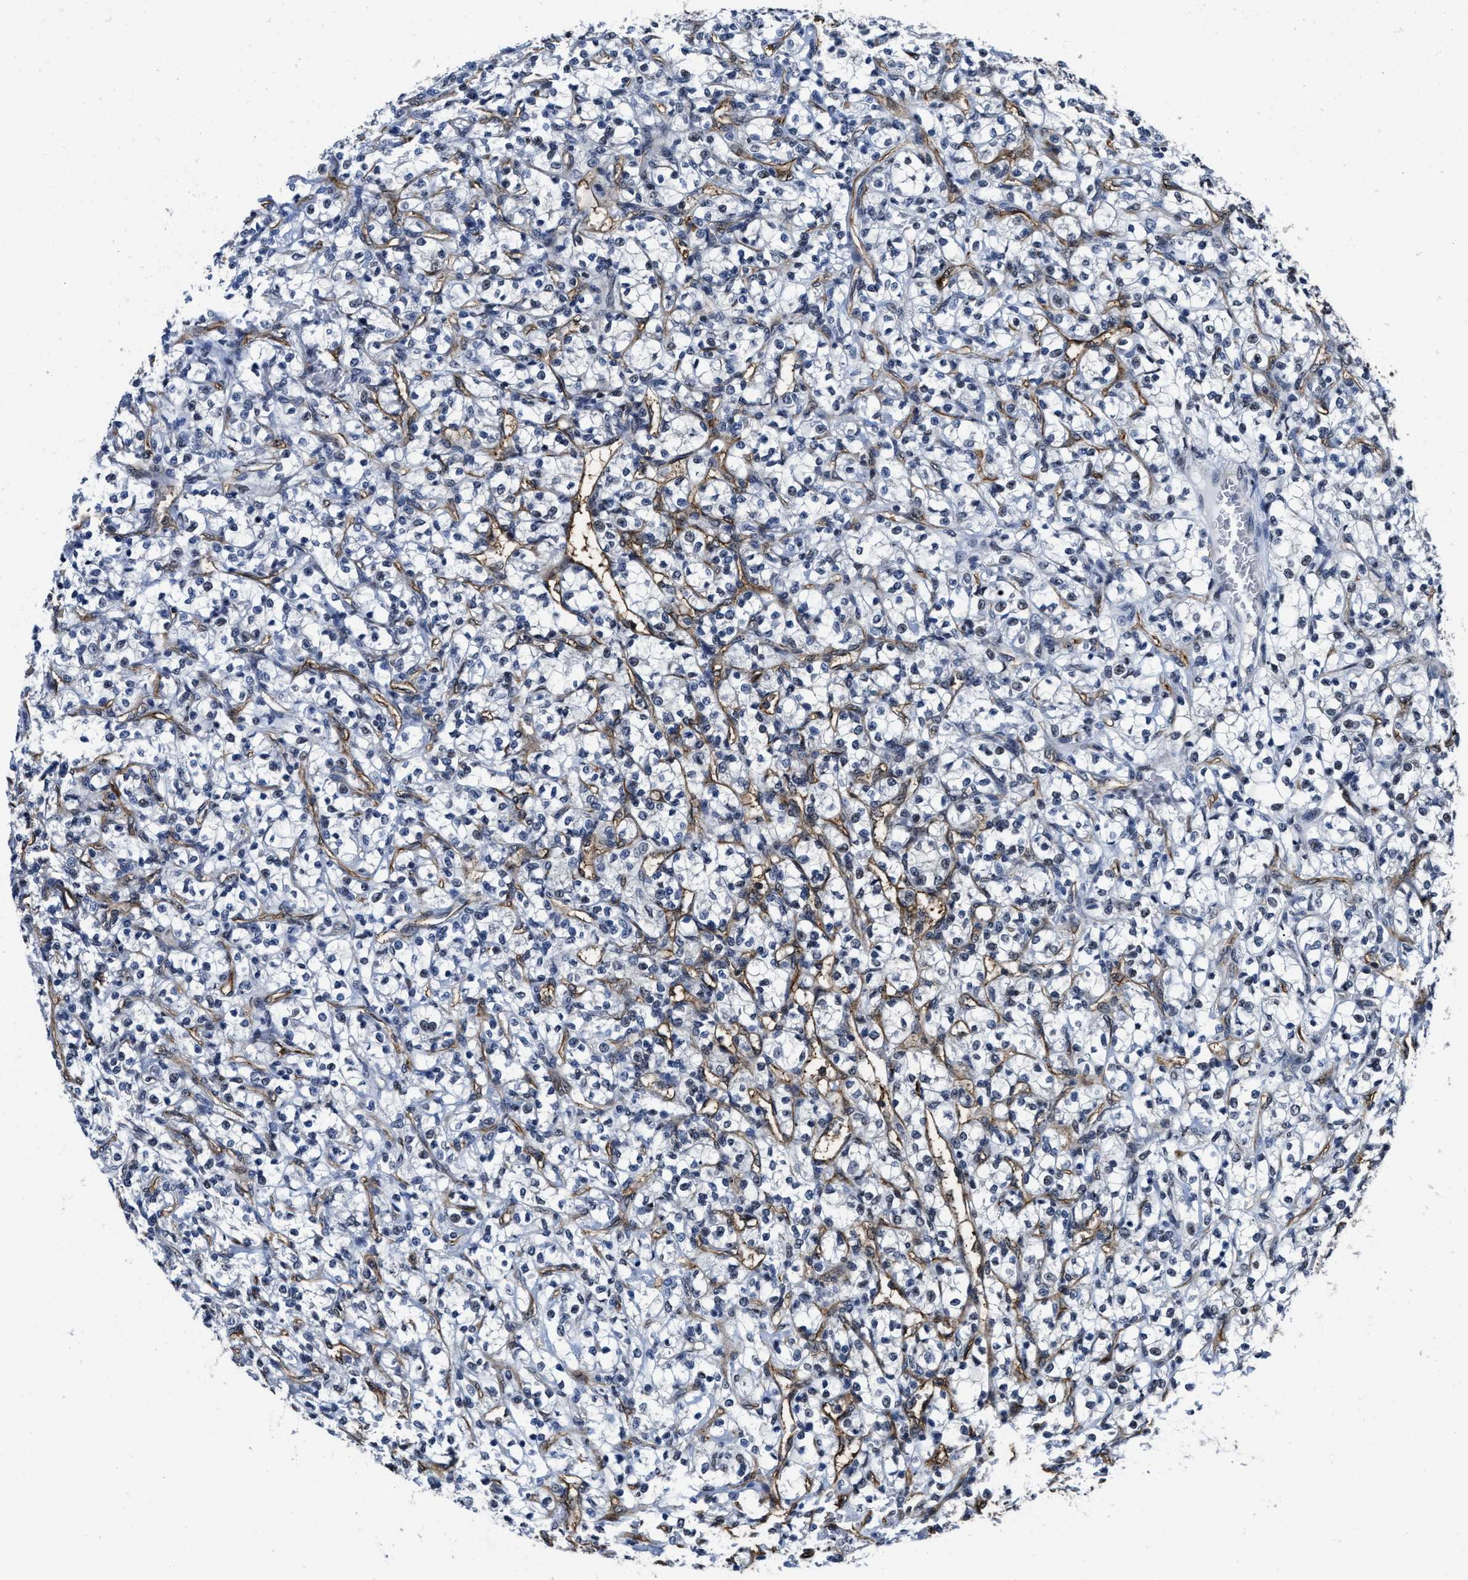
{"staining": {"intensity": "negative", "quantity": "none", "location": "none"}, "tissue": "renal cancer", "cell_type": "Tumor cells", "image_type": "cancer", "snomed": [{"axis": "morphology", "description": "Adenocarcinoma, NOS"}, {"axis": "topography", "description": "Kidney"}], "caption": "An IHC micrograph of renal adenocarcinoma is shown. There is no staining in tumor cells of renal adenocarcinoma. (DAB immunohistochemistry (IHC) with hematoxylin counter stain).", "gene": "MARCKSL1", "patient": {"sex": "female", "age": 69}}